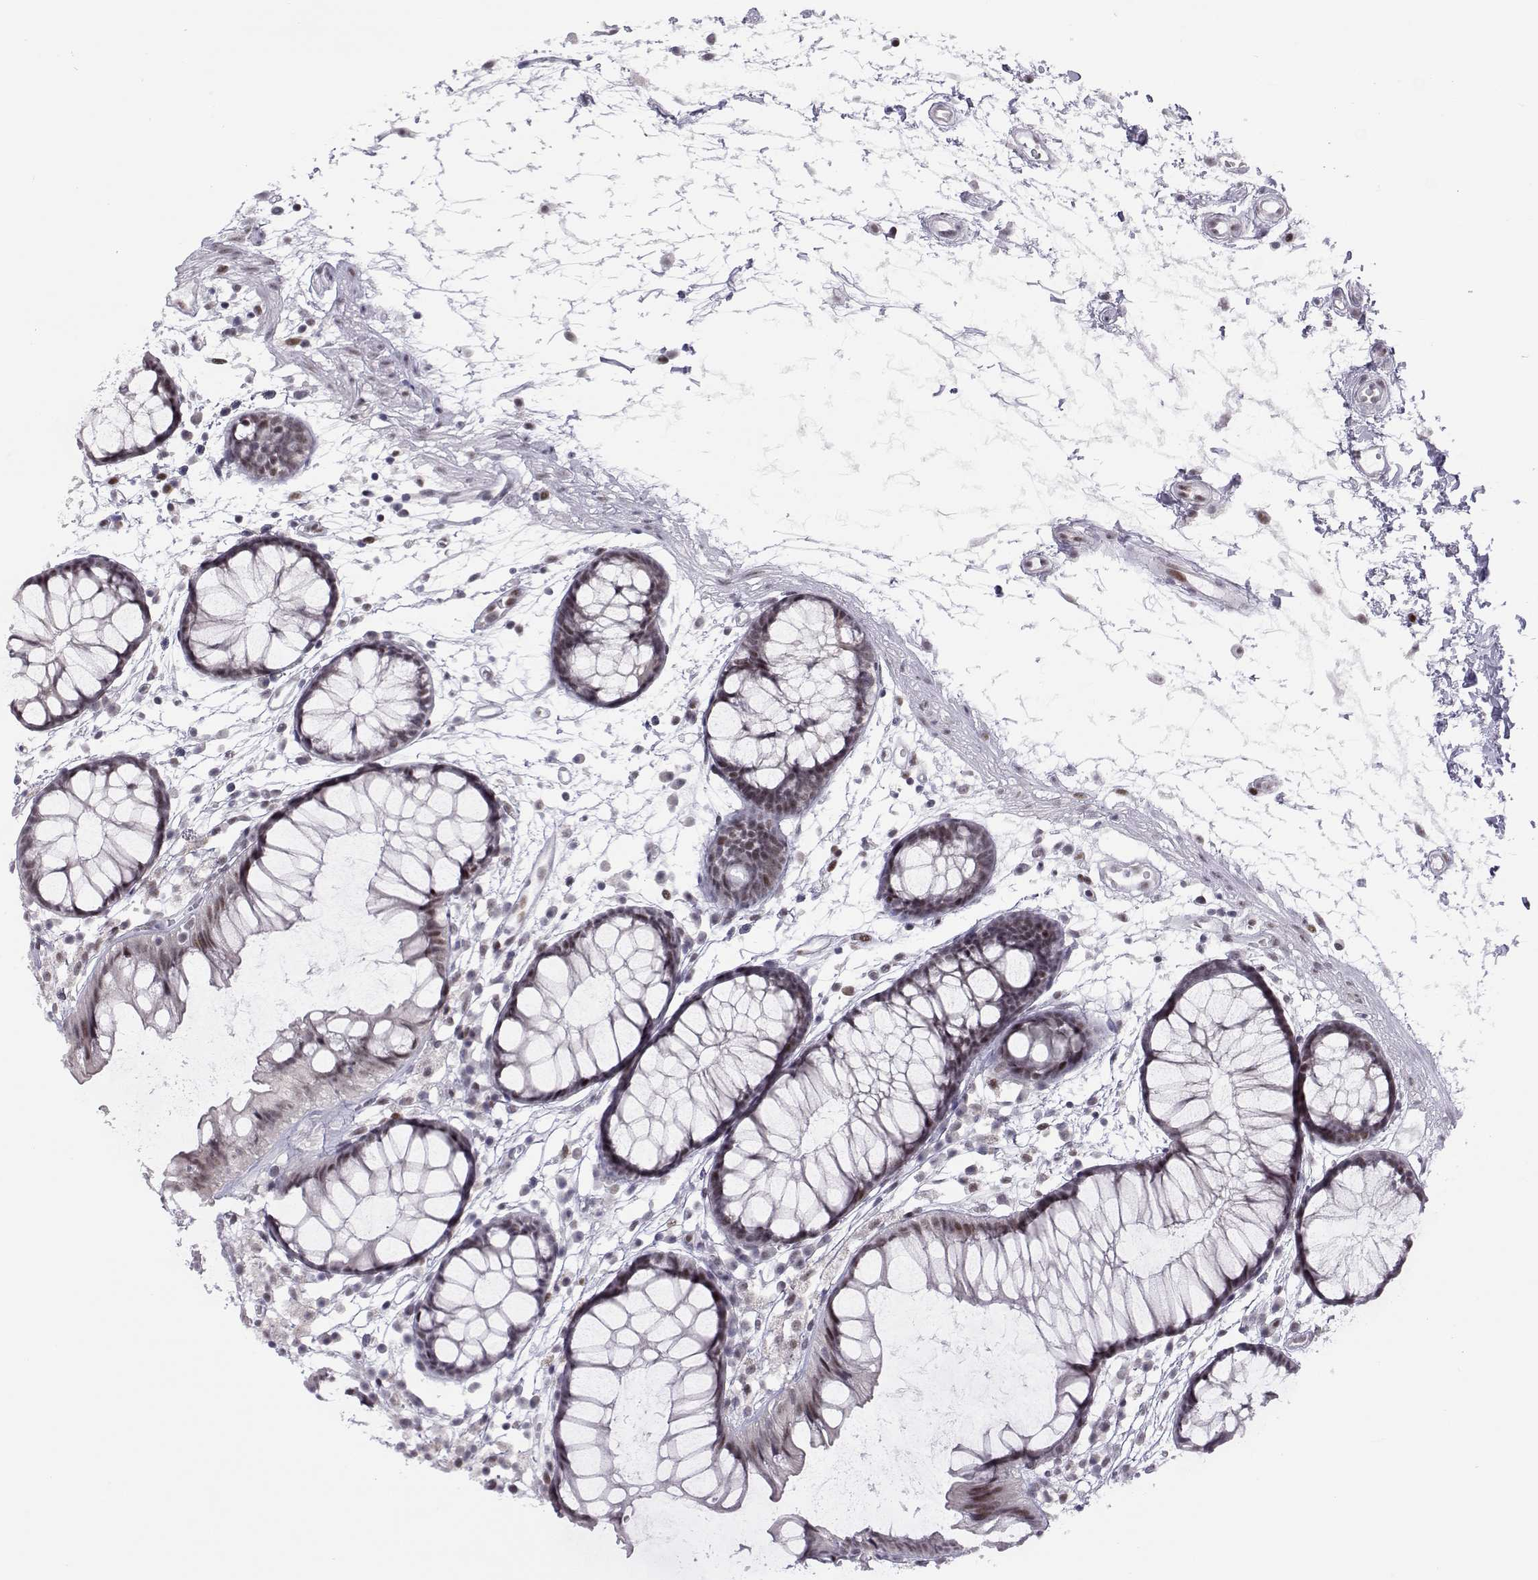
{"staining": {"intensity": "negative", "quantity": "none", "location": "none"}, "tissue": "colon", "cell_type": "Endothelial cells", "image_type": "normal", "snomed": [{"axis": "morphology", "description": "Normal tissue, NOS"}, {"axis": "morphology", "description": "Adenocarcinoma, NOS"}, {"axis": "topography", "description": "Colon"}], "caption": "Endothelial cells show no significant staining in normal colon. The staining was performed using DAB (3,3'-diaminobenzidine) to visualize the protein expression in brown, while the nuclei were stained in blue with hematoxylin (Magnification: 20x).", "gene": "SIX6", "patient": {"sex": "male", "age": 65}}